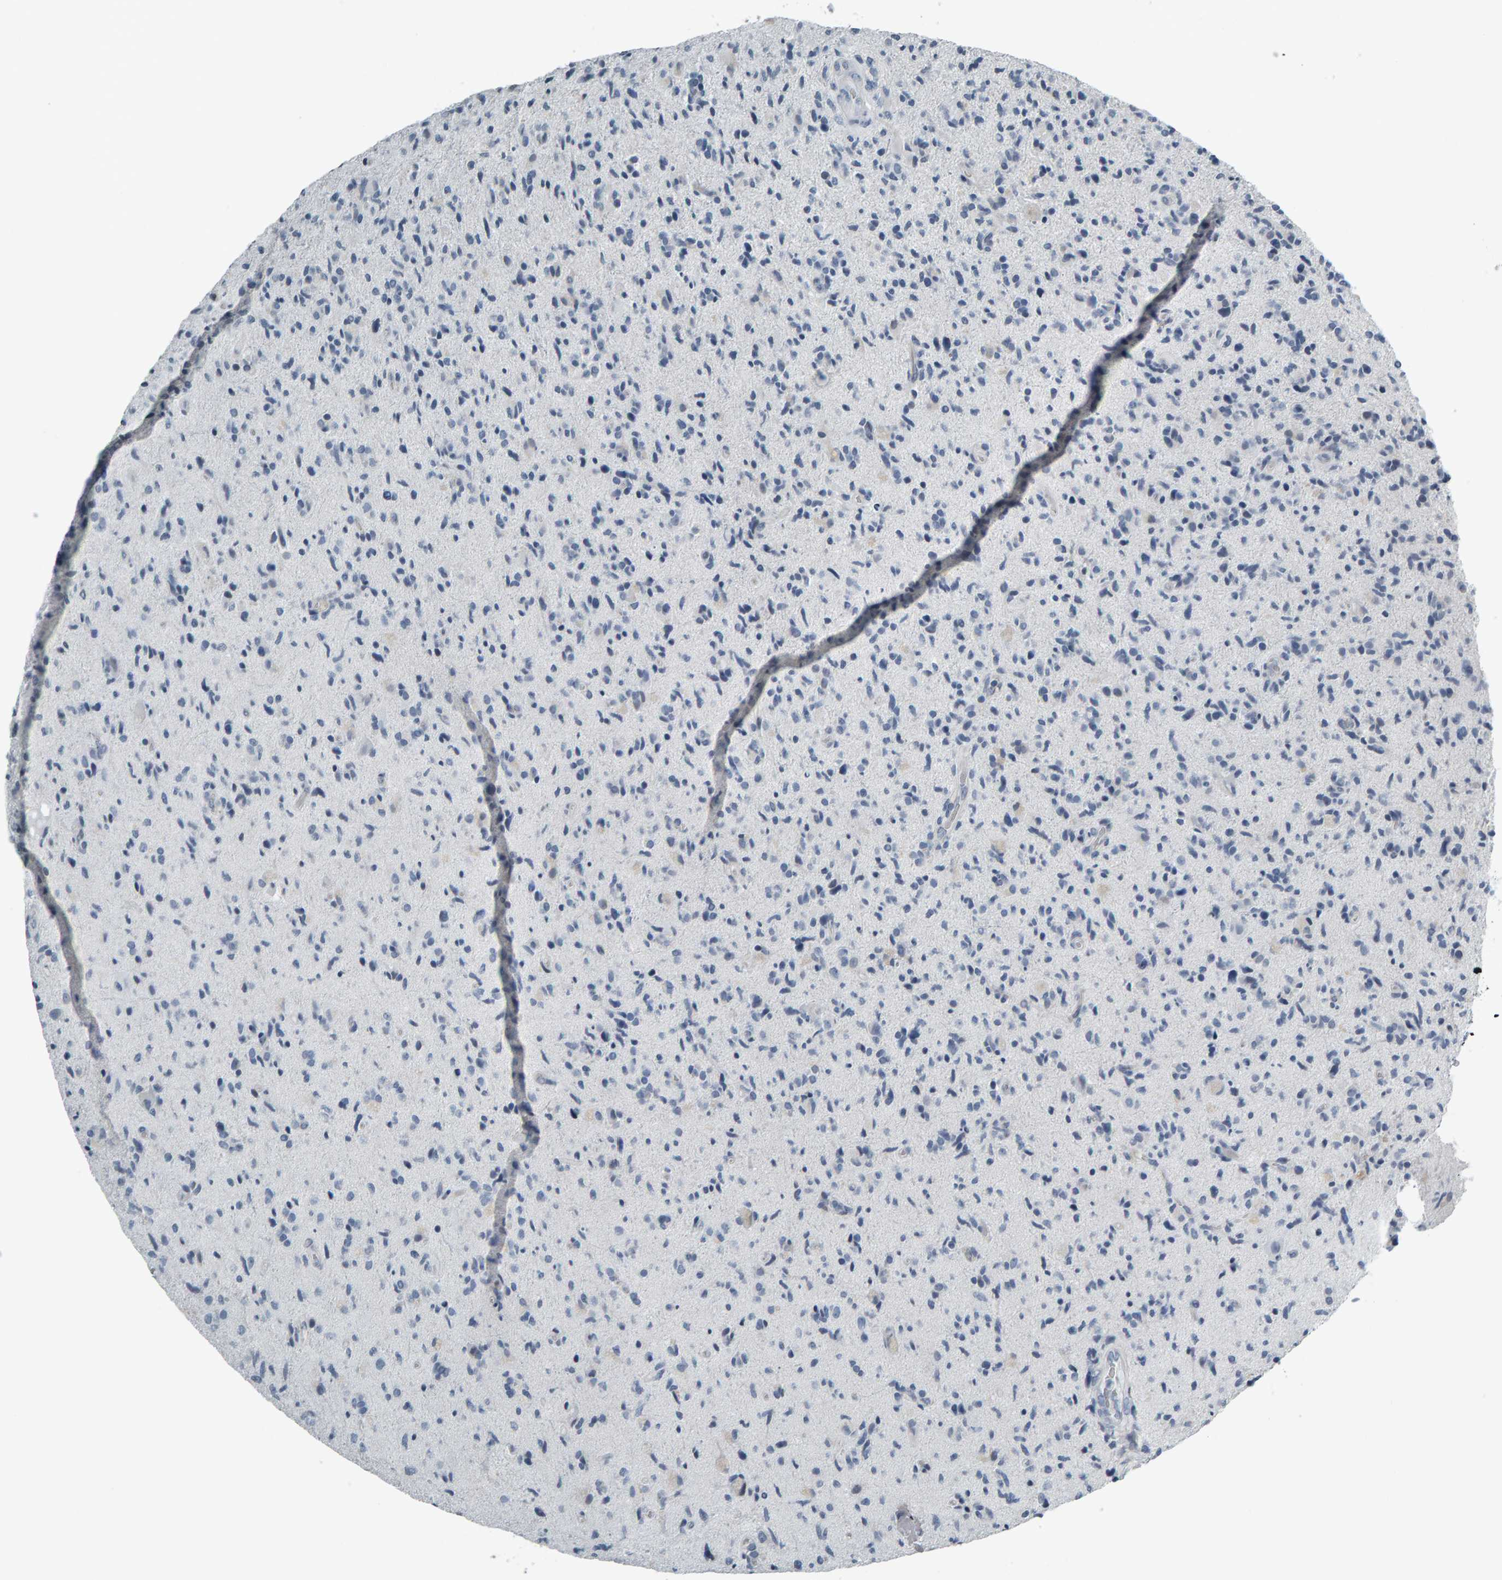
{"staining": {"intensity": "negative", "quantity": "none", "location": "none"}, "tissue": "glioma", "cell_type": "Tumor cells", "image_type": "cancer", "snomed": [{"axis": "morphology", "description": "Glioma, malignant, High grade"}, {"axis": "topography", "description": "Brain"}], "caption": "Immunohistochemical staining of human glioma demonstrates no significant expression in tumor cells. (Brightfield microscopy of DAB IHC at high magnification).", "gene": "PYY", "patient": {"sex": "male", "age": 72}}